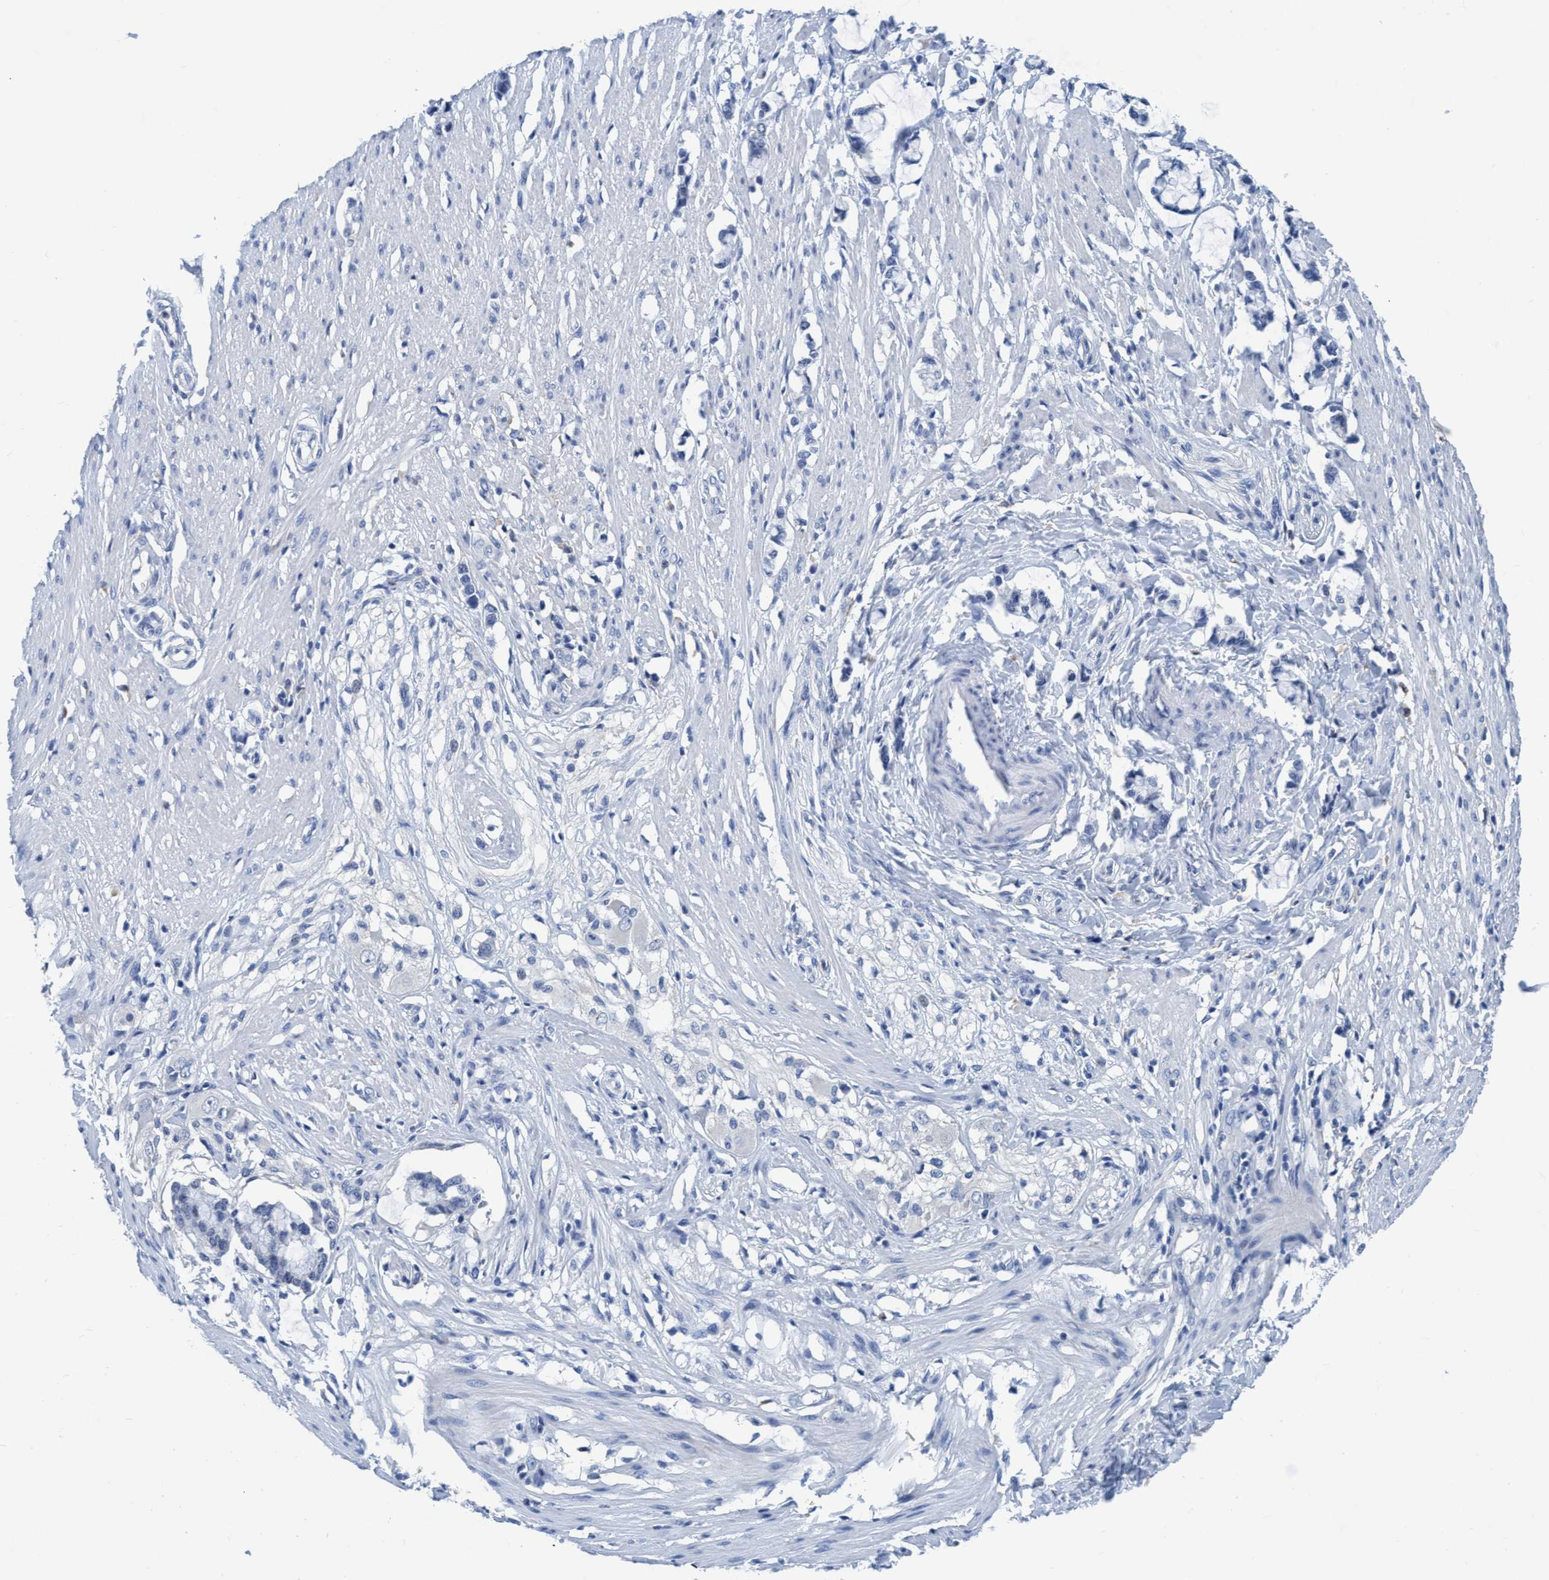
{"staining": {"intensity": "negative", "quantity": "none", "location": "none"}, "tissue": "smooth muscle", "cell_type": "Smooth muscle cells", "image_type": "normal", "snomed": [{"axis": "morphology", "description": "Normal tissue, NOS"}, {"axis": "morphology", "description": "Adenocarcinoma, NOS"}, {"axis": "topography", "description": "Smooth muscle"}, {"axis": "topography", "description": "Colon"}], "caption": "A high-resolution photomicrograph shows IHC staining of normal smooth muscle, which demonstrates no significant expression in smooth muscle cells.", "gene": "DNAI1", "patient": {"sex": "male", "age": 14}}